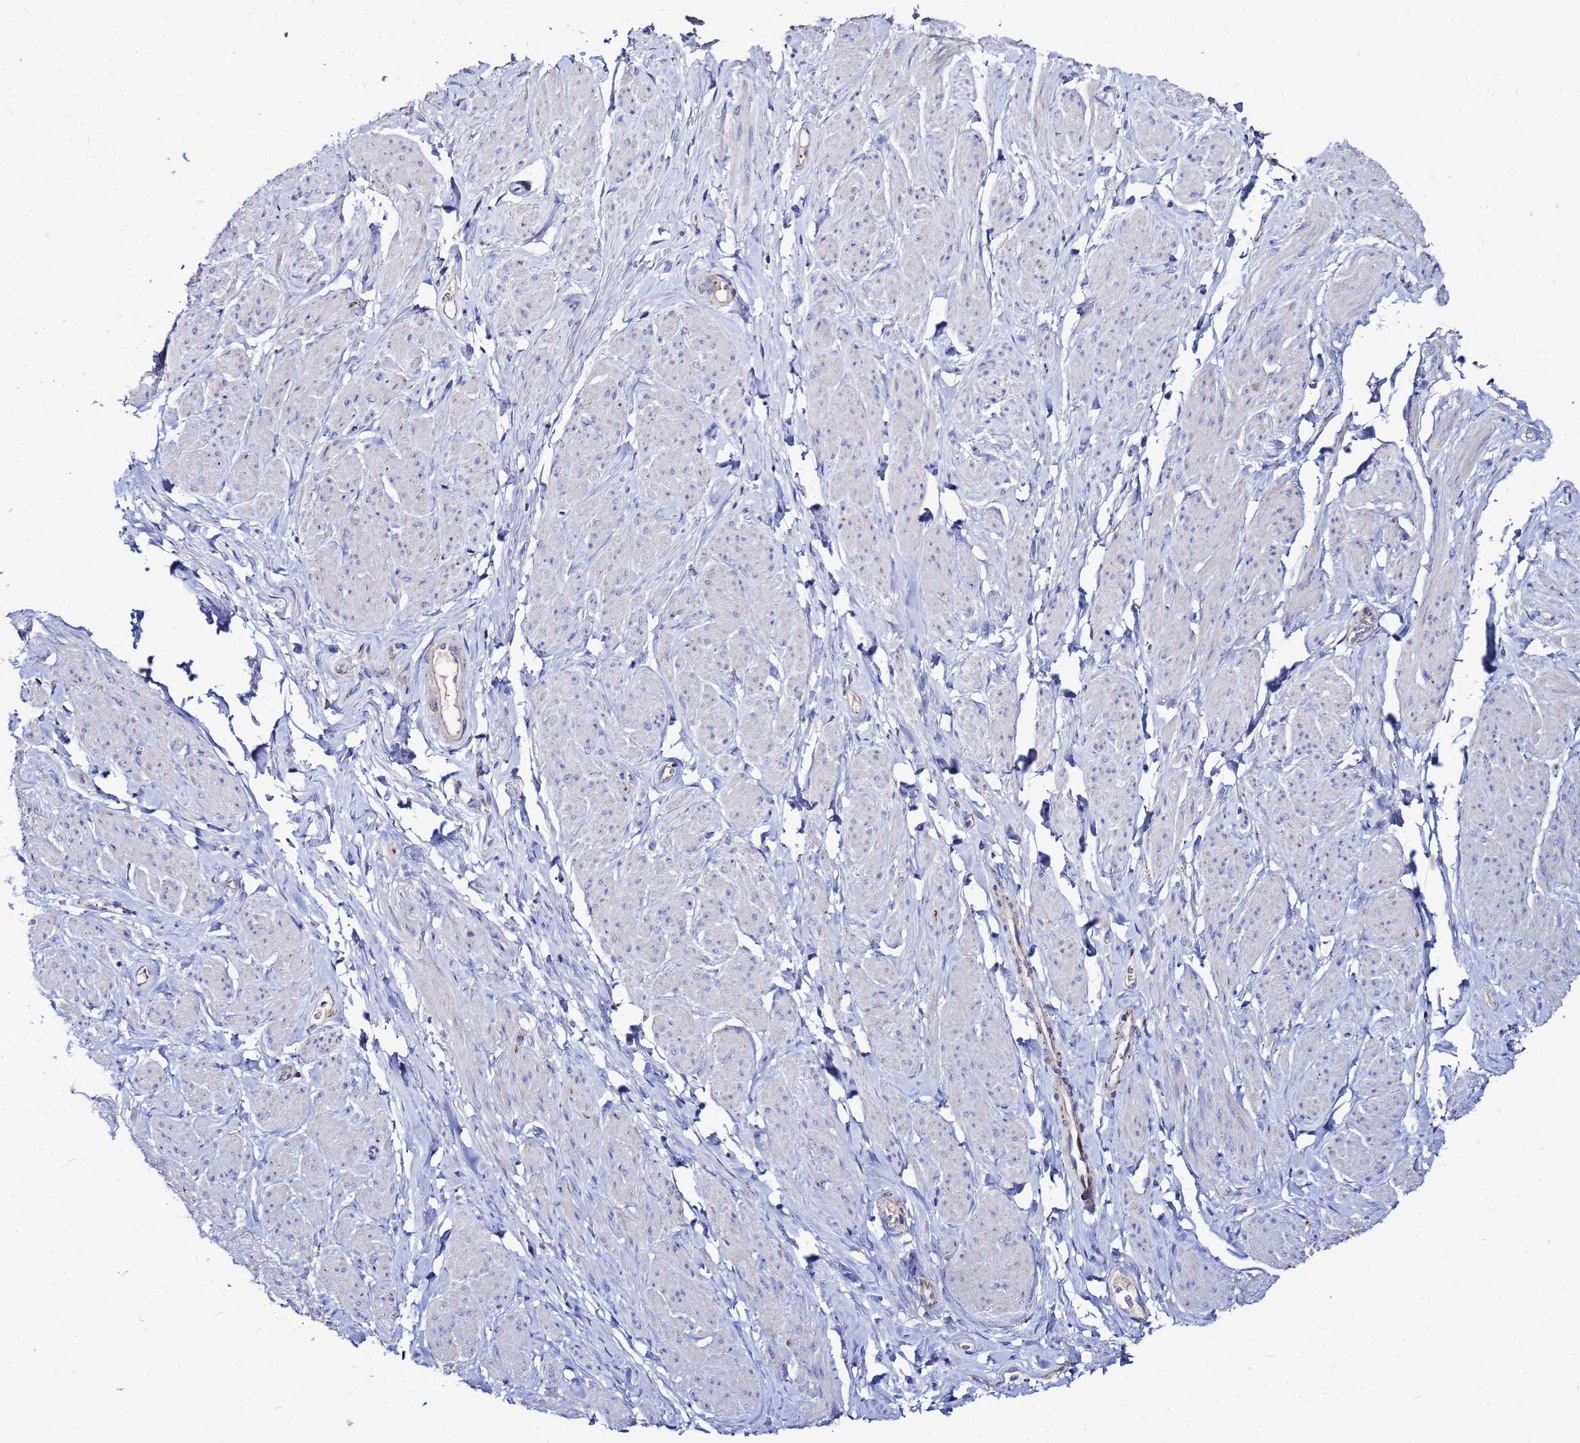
{"staining": {"intensity": "negative", "quantity": "none", "location": "none"}, "tissue": "smooth muscle", "cell_type": "Smooth muscle cells", "image_type": "normal", "snomed": [{"axis": "morphology", "description": "Normal tissue, NOS"}, {"axis": "topography", "description": "Smooth muscle"}, {"axis": "topography", "description": "Peripheral nerve tissue"}], "caption": "Immunohistochemistry micrograph of benign smooth muscle: smooth muscle stained with DAB demonstrates no significant protein positivity in smooth muscle cells.", "gene": "FAHD2A", "patient": {"sex": "male", "age": 69}}